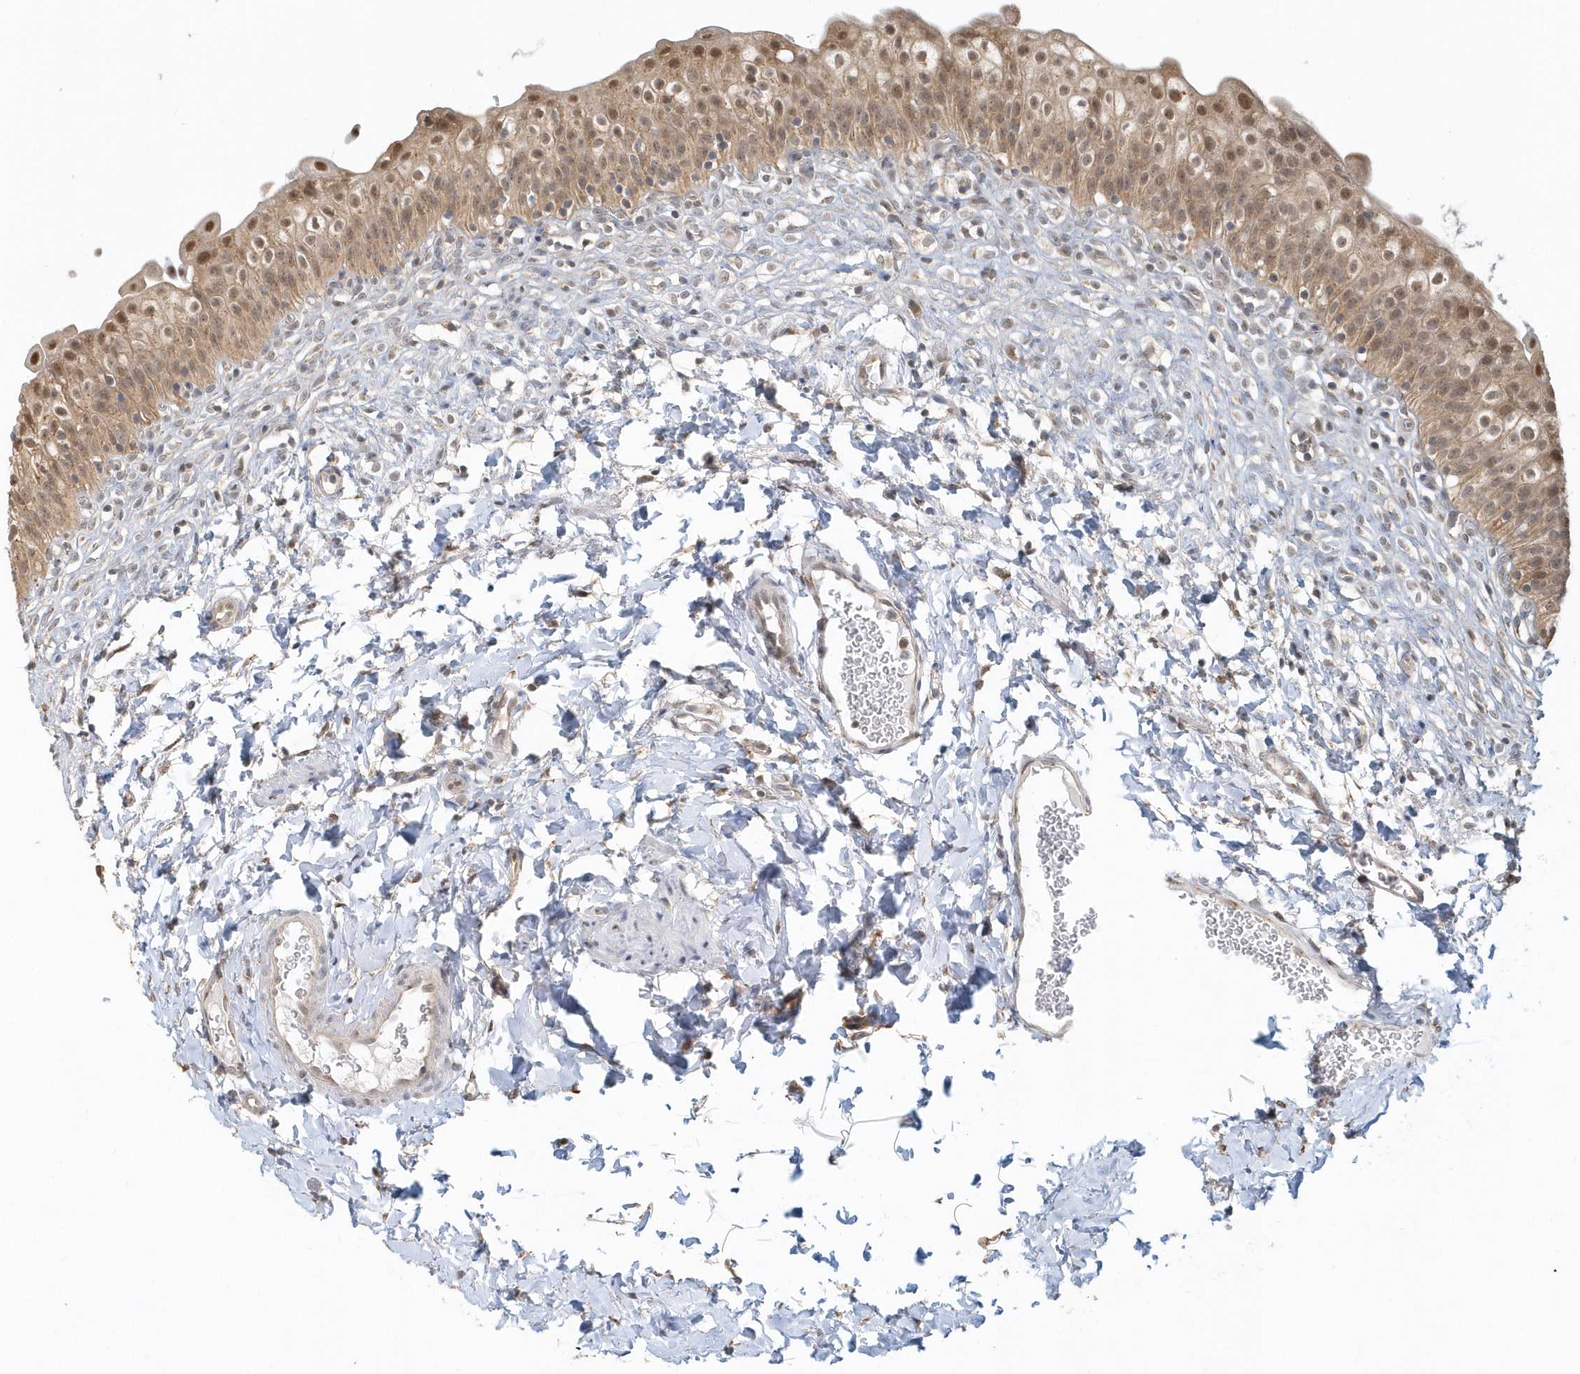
{"staining": {"intensity": "moderate", "quantity": ">75%", "location": "cytoplasmic/membranous,nuclear"}, "tissue": "urinary bladder", "cell_type": "Urothelial cells", "image_type": "normal", "snomed": [{"axis": "morphology", "description": "Normal tissue, NOS"}, {"axis": "topography", "description": "Urinary bladder"}], "caption": "High-power microscopy captured an IHC histopathology image of normal urinary bladder, revealing moderate cytoplasmic/membranous,nuclear positivity in approximately >75% of urothelial cells.", "gene": "PSMD6", "patient": {"sex": "male", "age": 55}}